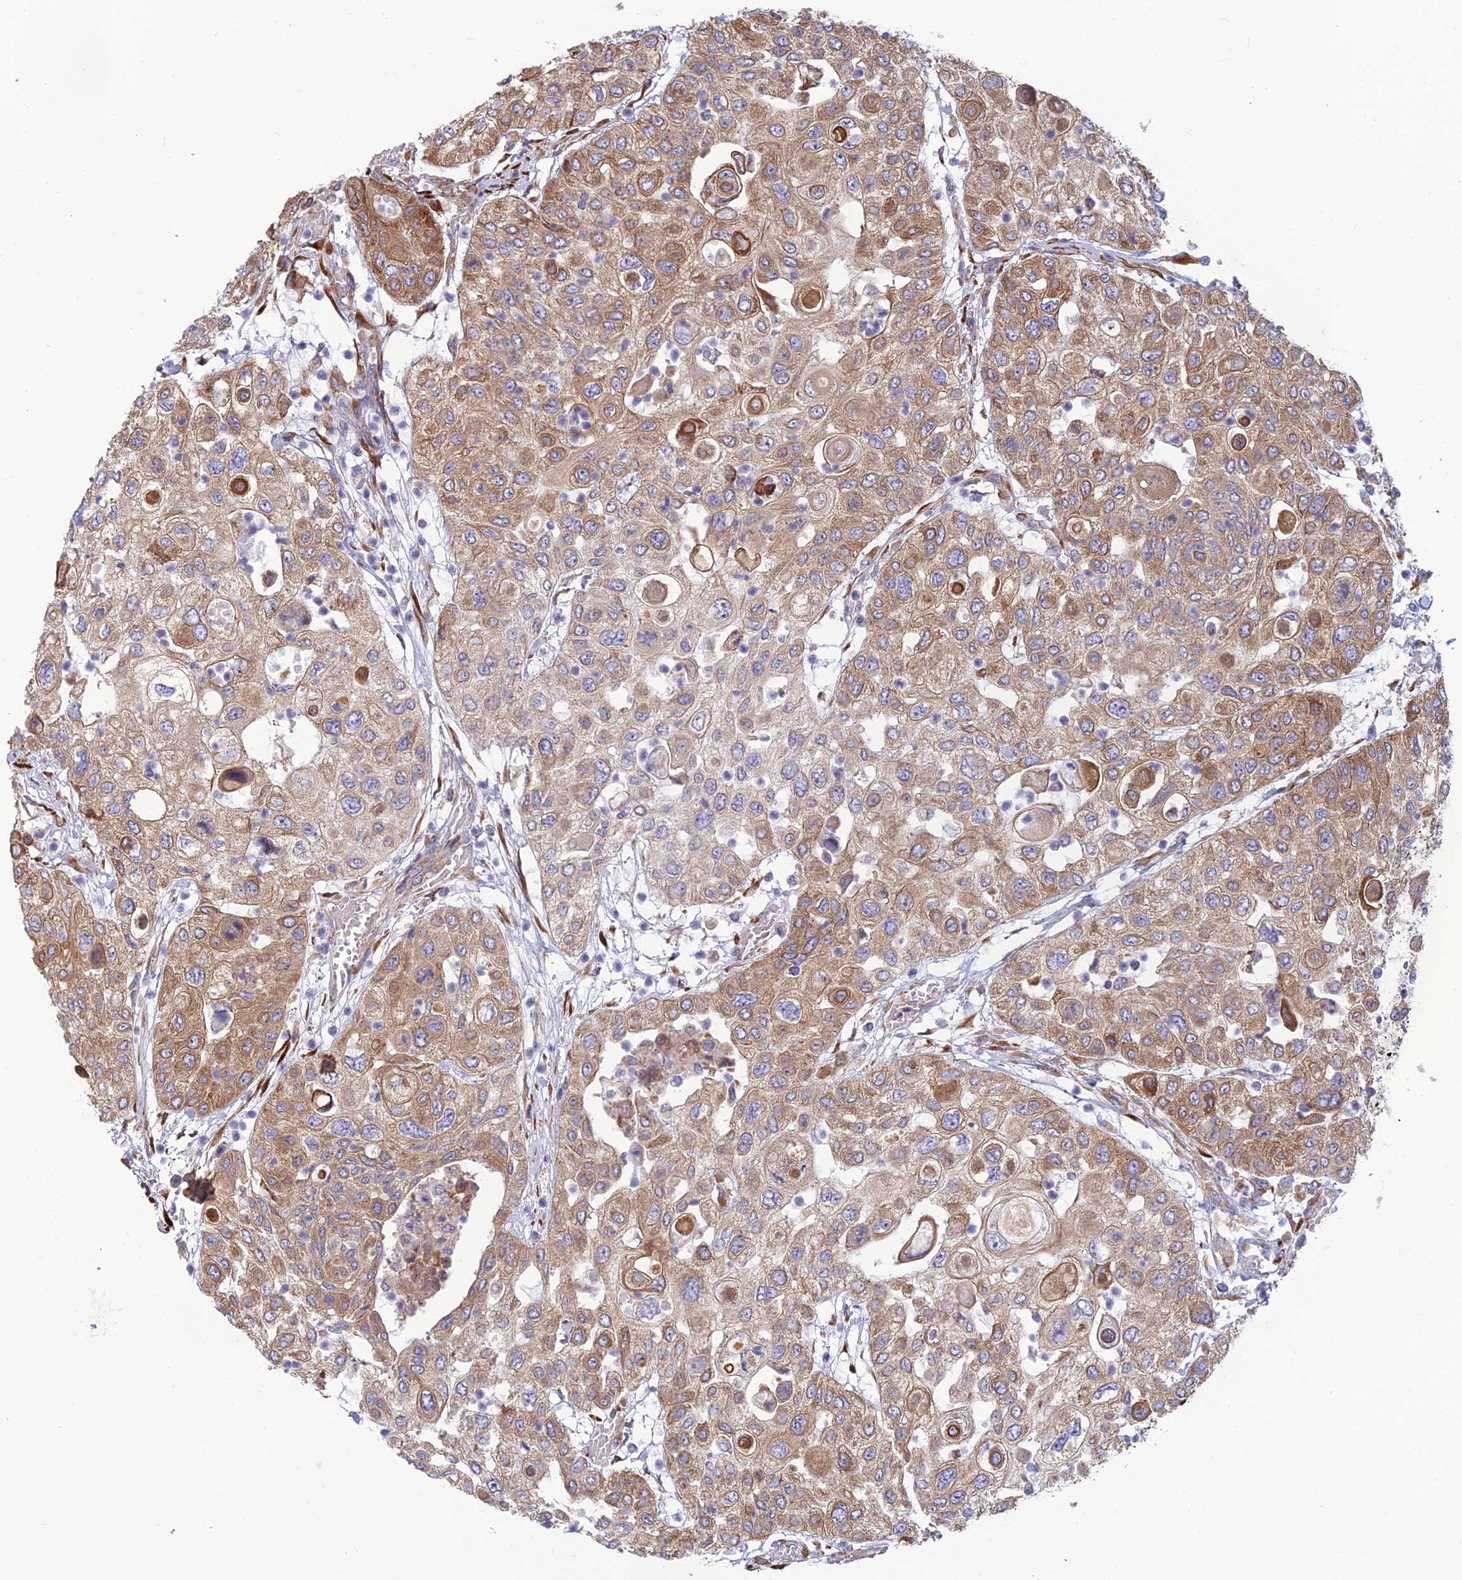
{"staining": {"intensity": "moderate", "quantity": ">75%", "location": "cytoplasmic/membranous"}, "tissue": "urothelial cancer", "cell_type": "Tumor cells", "image_type": "cancer", "snomed": [{"axis": "morphology", "description": "Urothelial carcinoma, High grade"}, {"axis": "topography", "description": "Urinary bladder"}], "caption": "Human urothelial cancer stained with a brown dye exhibits moderate cytoplasmic/membranous positive positivity in about >75% of tumor cells.", "gene": "RPL17-C18orf32", "patient": {"sex": "female", "age": 79}}